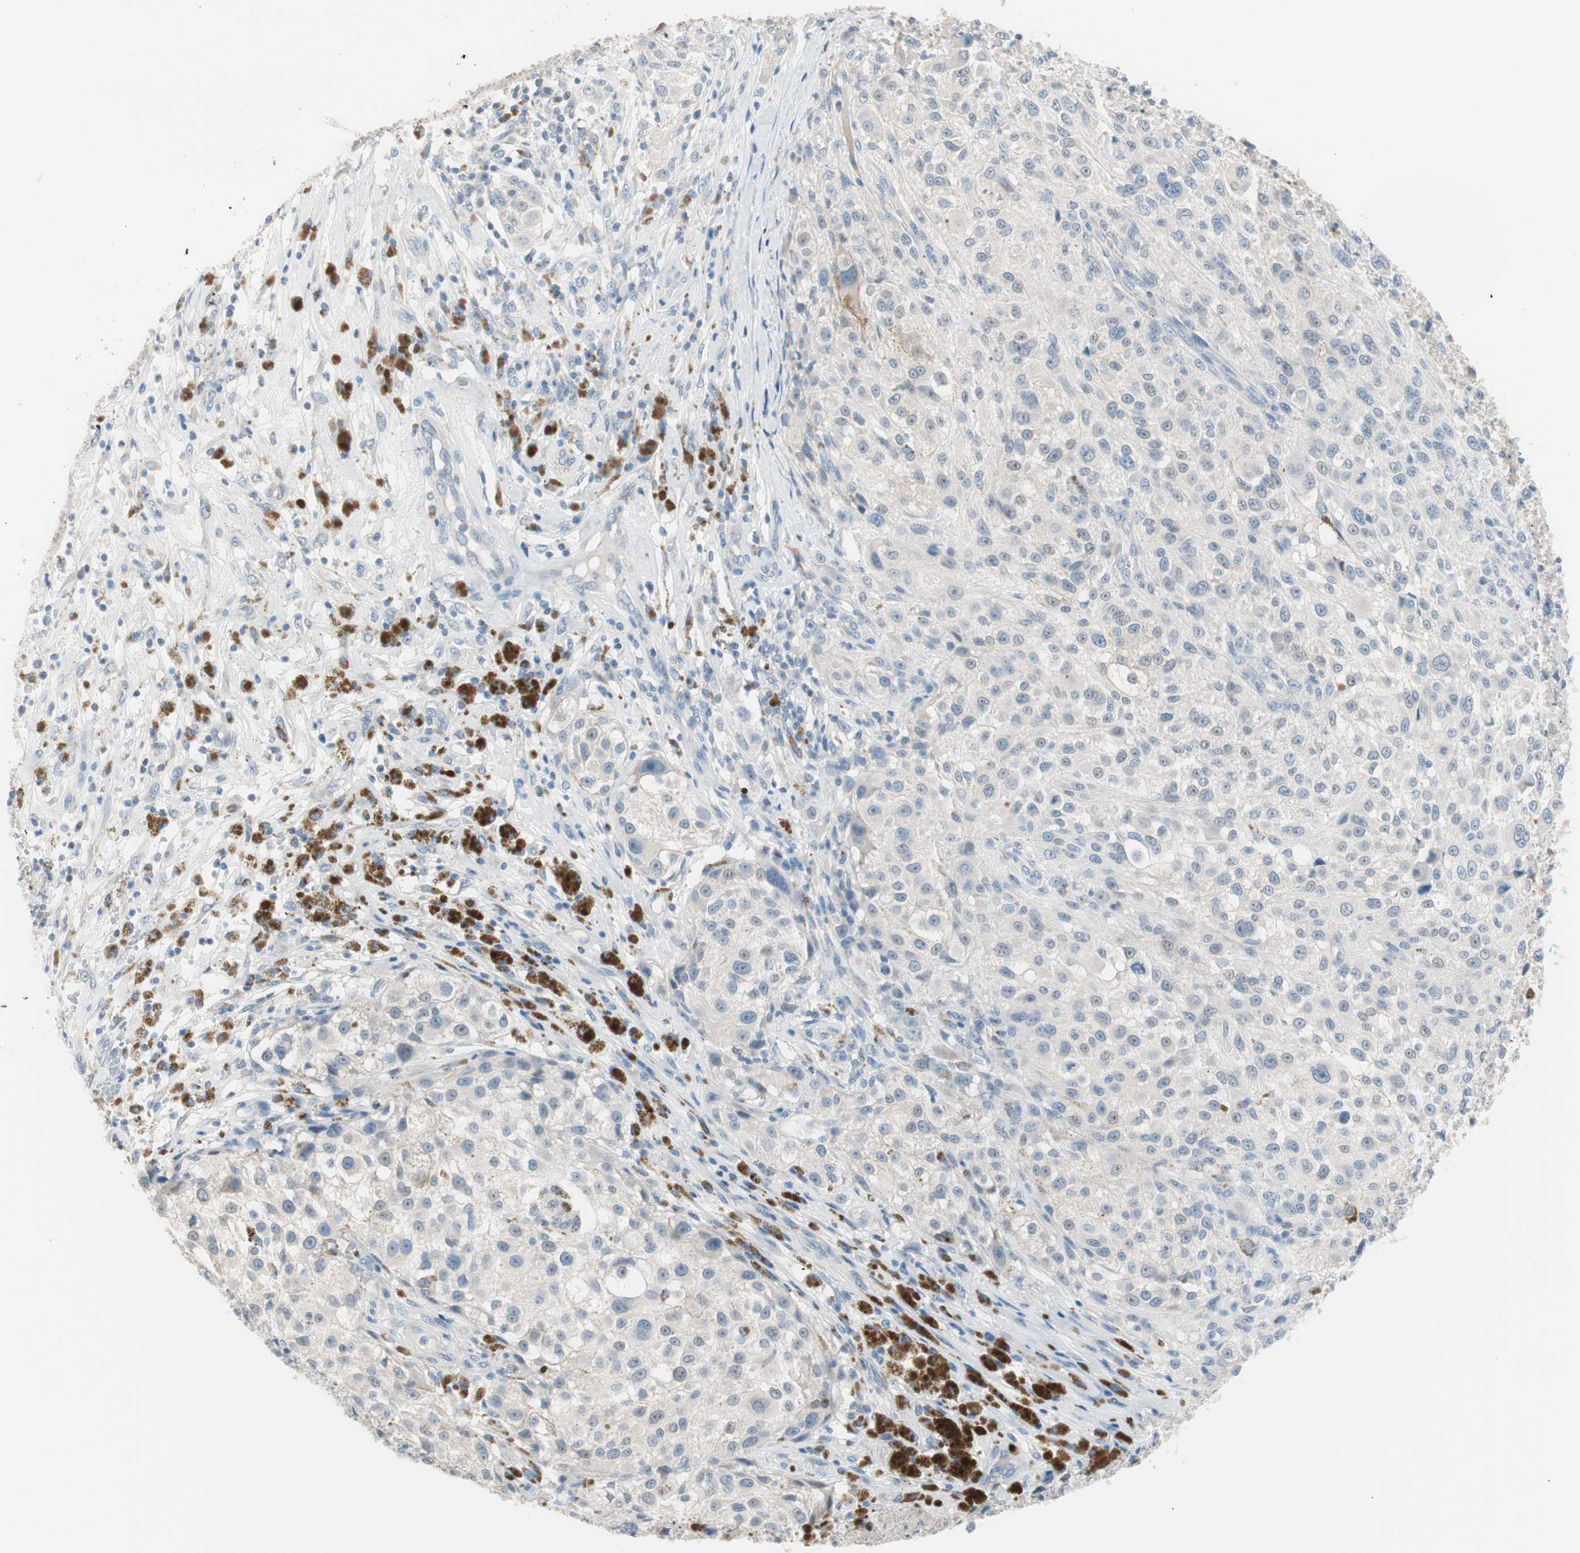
{"staining": {"intensity": "weak", "quantity": "<25%", "location": "cytoplasmic/membranous"}, "tissue": "melanoma", "cell_type": "Tumor cells", "image_type": "cancer", "snomed": [{"axis": "morphology", "description": "Necrosis, NOS"}, {"axis": "morphology", "description": "Malignant melanoma, NOS"}, {"axis": "topography", "description": "Skin"}], "caption": "DAB (3,3'-diaminobenzidine) immunohistochemical staining of malignant melanoma exhibits no significant positivity in tumor cells.", "gene": "VIL1", "patient": {"sex": "female", "age": 87}}